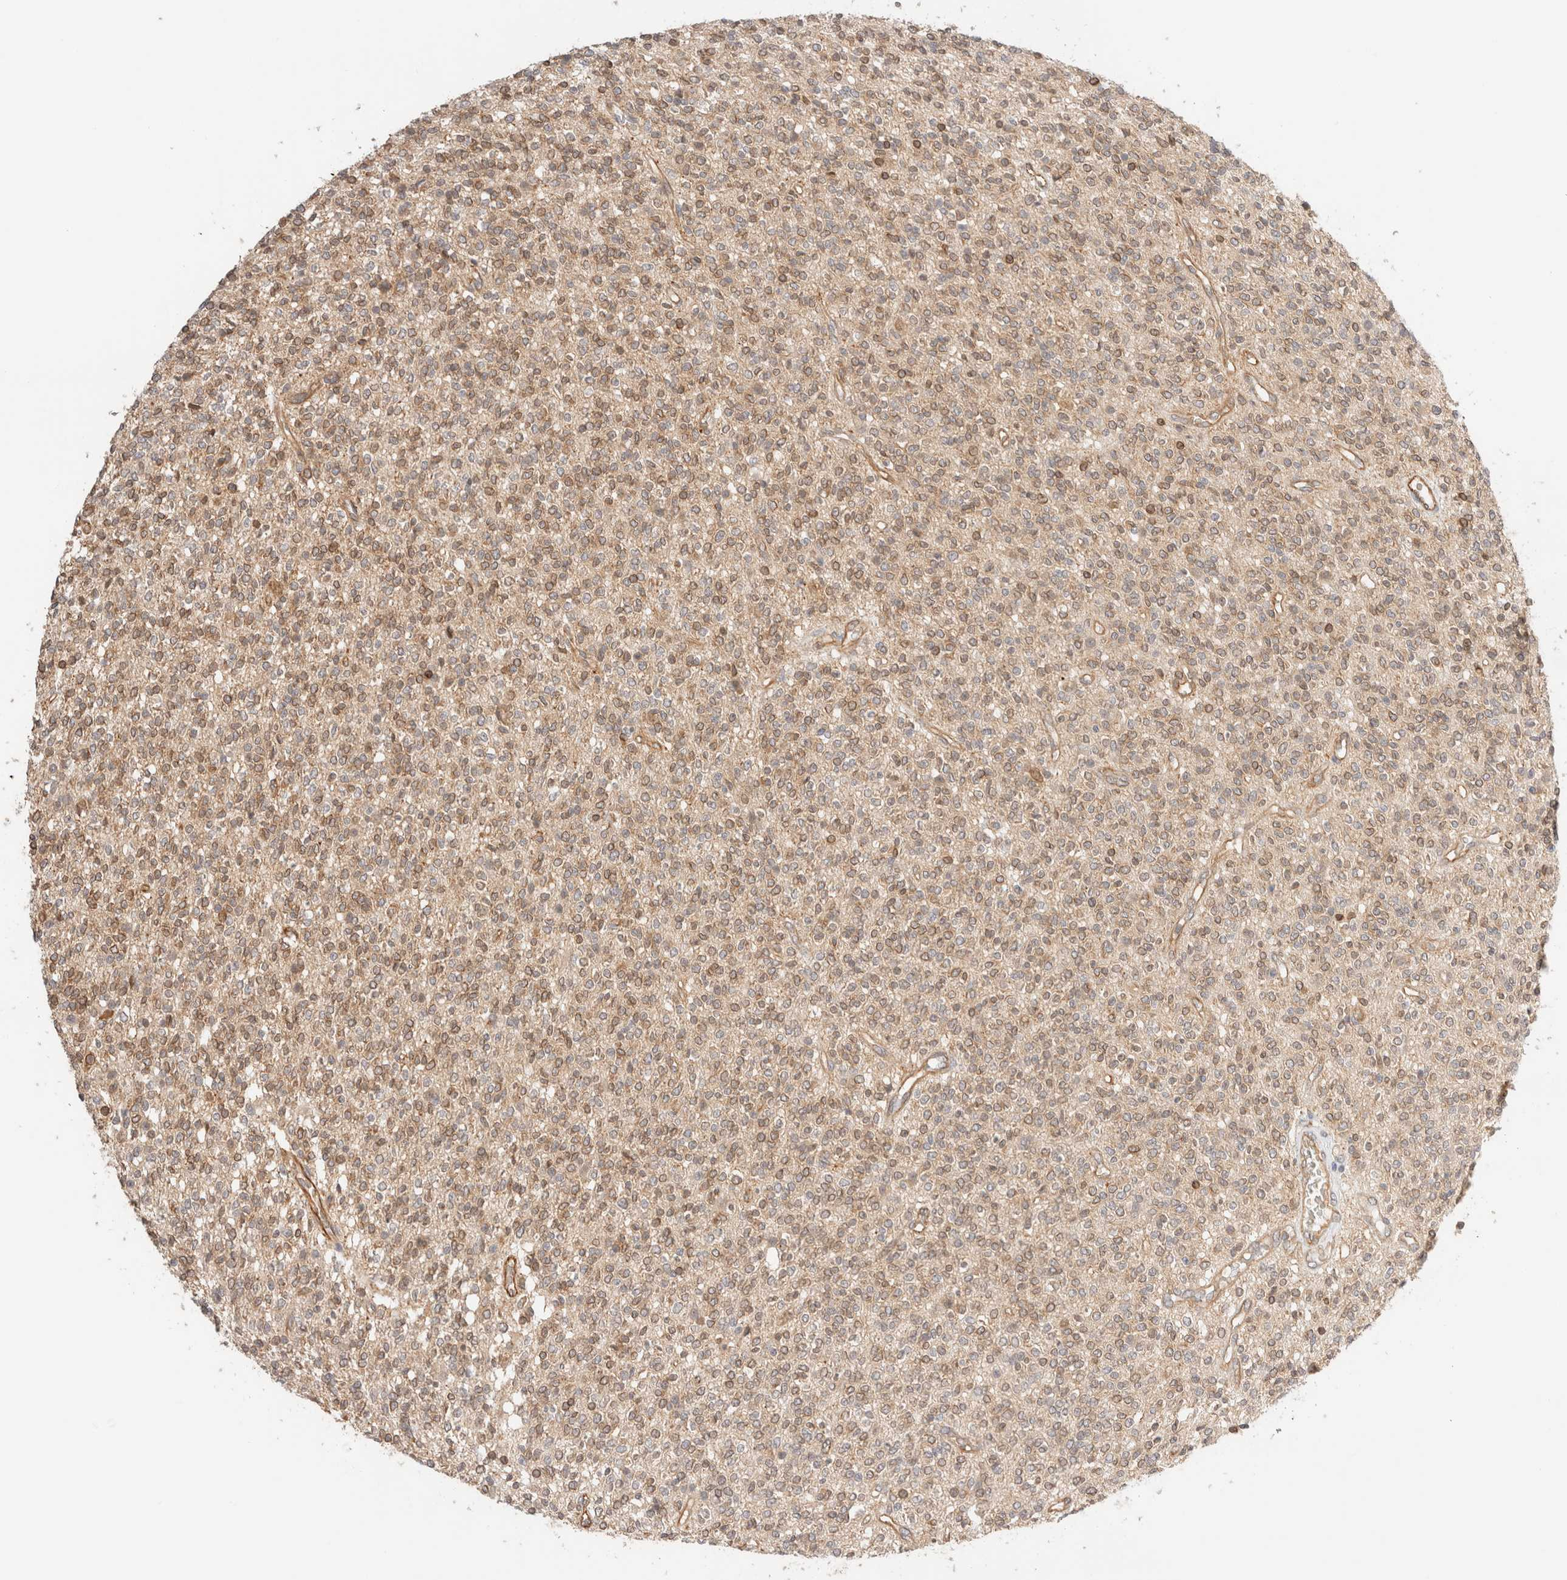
{"staining": {"intensity": "weak", "quantity": ">75%", "location": "cytoplasmic/membranous,nuclear"}, "tissue": "glioma", "cell_type": "Tumor cells", "image_type": "cancer", "snomed": [{"axis": "morphology", "description": "Glioma, malignant, High grade"}, {"axis": "topography", "description": "Brain"}], "caption": "DAB immunohistochemical staining of glioma demonstrates weak cytoplasmic/membranous and nuclear protein positivity in approximately >75% of tumor cells. Nuclei are stained in blue.", "gene": "SYVN1", "patient": {"sex": "male", "age": 34}}